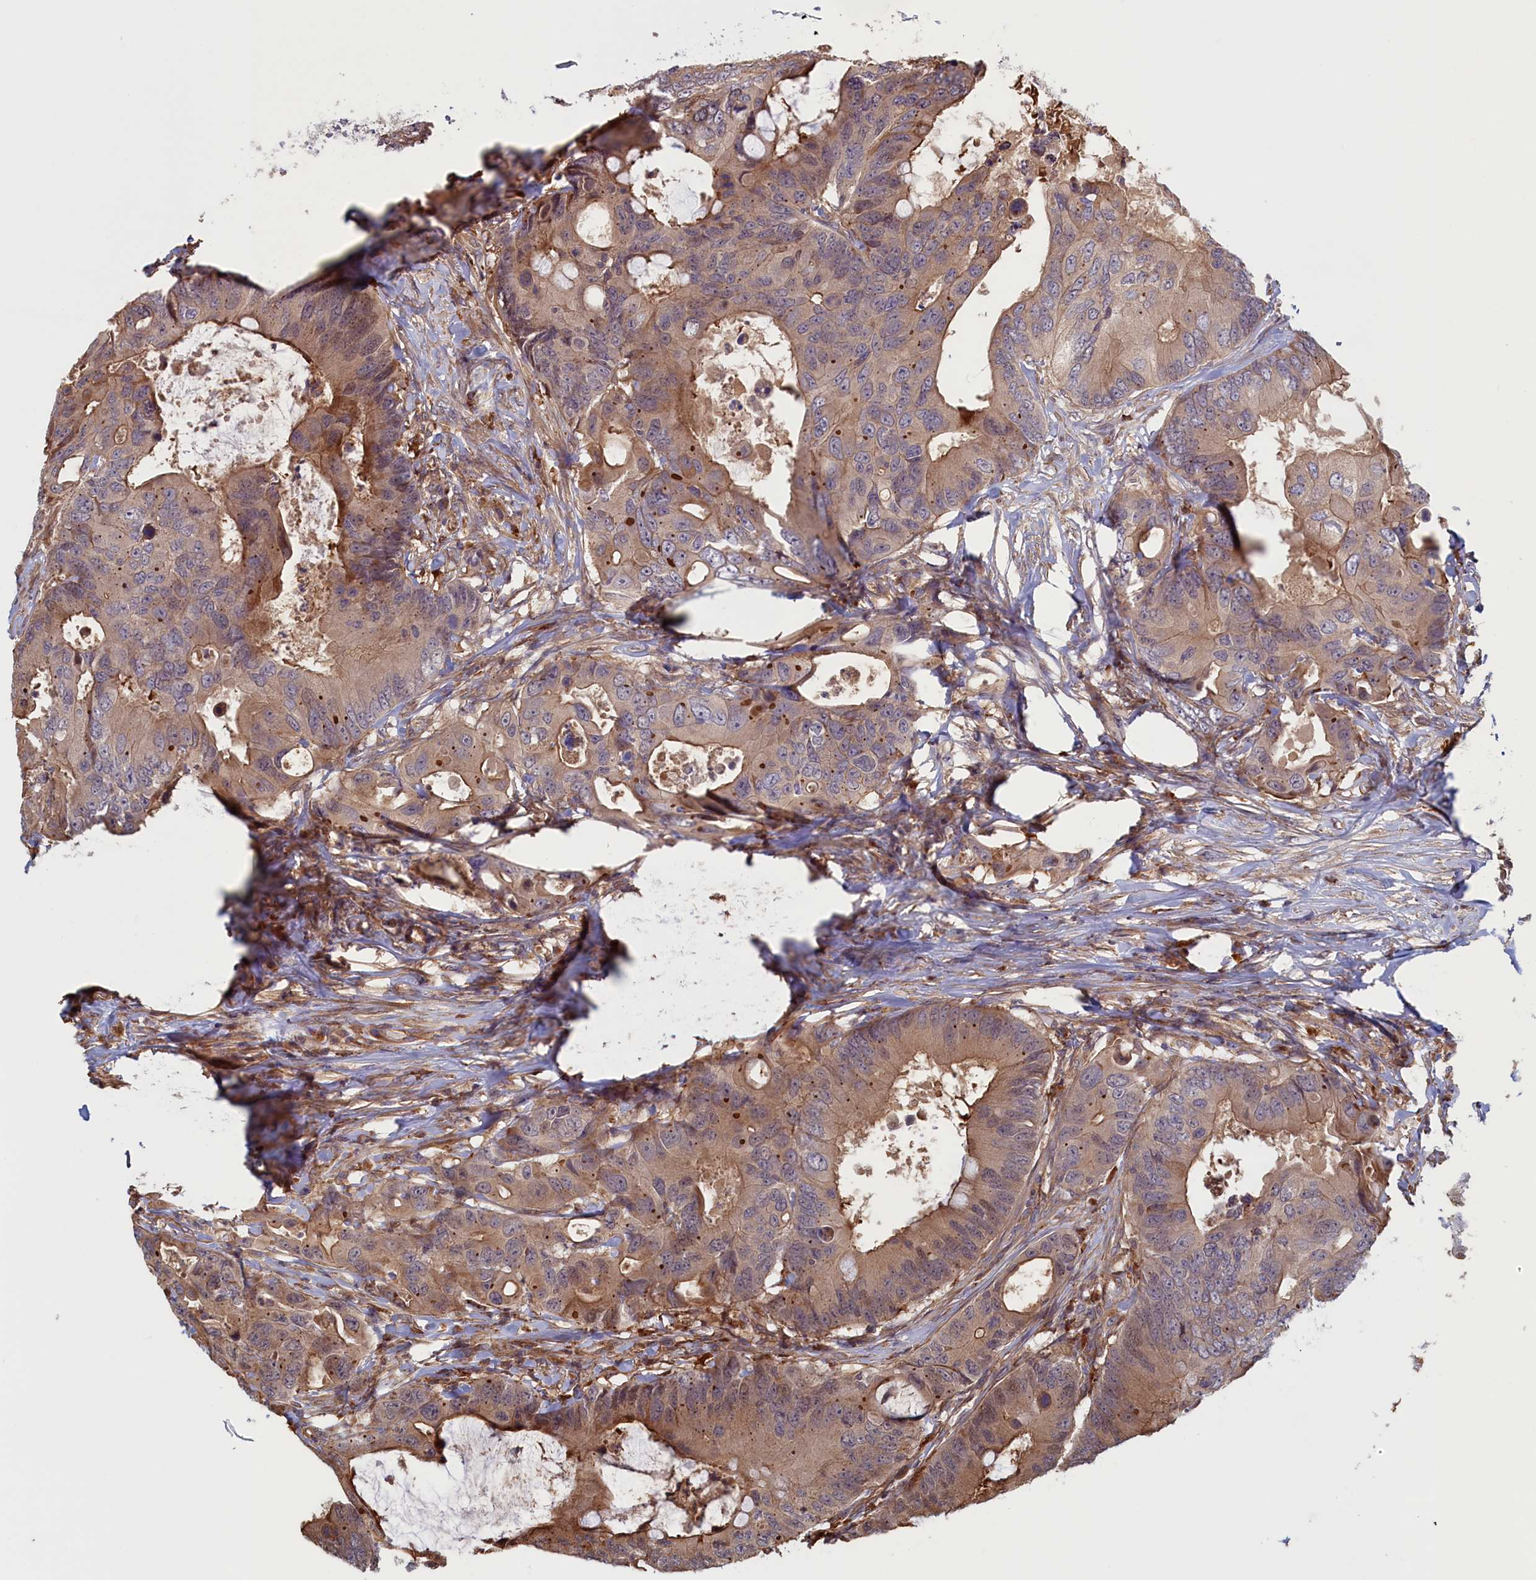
{"staining": {"intensity": "moderate", "quantity": ">75%", "location": "cytoplasmic/membranous"}, "tissue": "colorectal cancer", "cell_type": "Tumor cells", "image_type": "cancer", "snomed": [{"axis": "morphology", "description": "Adenocarcinoma, NOS"}, {"axis": "topography", "description": "Colon"}], "caption": "Brown immunohistochemical staining in human adenocarcinoma (colorectal) exhibits moderate cytoplasmic/membranous staining in approximately >75% of tumor cells. The protein of interest is shown in brown color, while the nuclei are stained blue.", "gene": "RILPL1", "patient": {"sex": "male", "age": 71}}